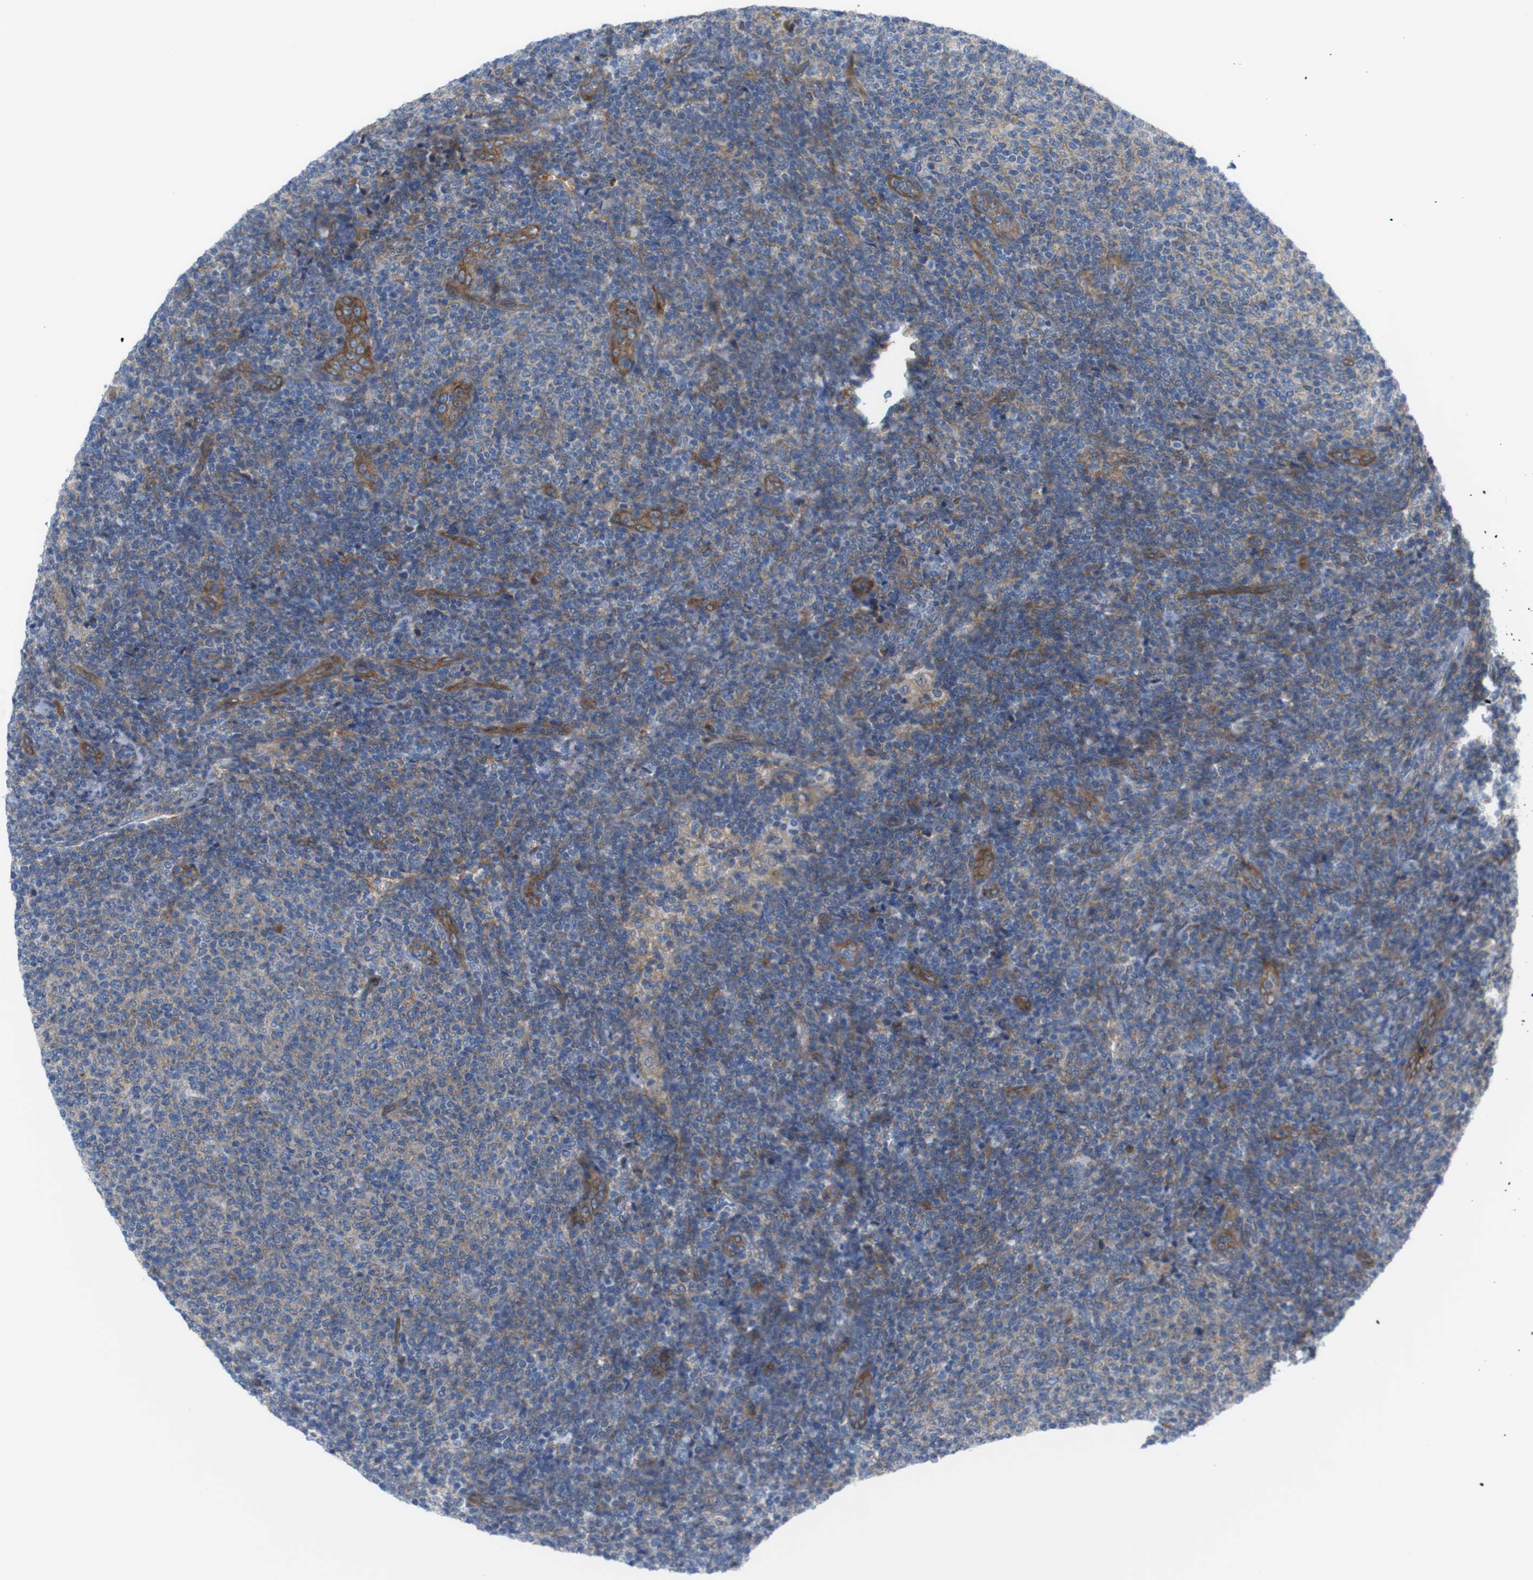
{"staining": {"intensity": "weak", "quantity": ">75%", "location": "cytoplasmic/membranous"}, "tissue": "lymphoma", "cell_type": "Tumor cells", "image_type": "cancer", "snomed": [{"axis": "morphology", "description": "Malignant lymphoma, non-Hodgkin's type, Low grade"}, {"axis": "topography", "description": "Lymph node"}], "caption": "Human low-grade malignant lymphoma, non-Hodgkin's type stained for a protein (brown) reveals weak cytoplasmic/membranous positive expression in approximately >75% of tumor cells.", "gene": "DIAPH2", "patient": {"sex": "male", "age": 66}}